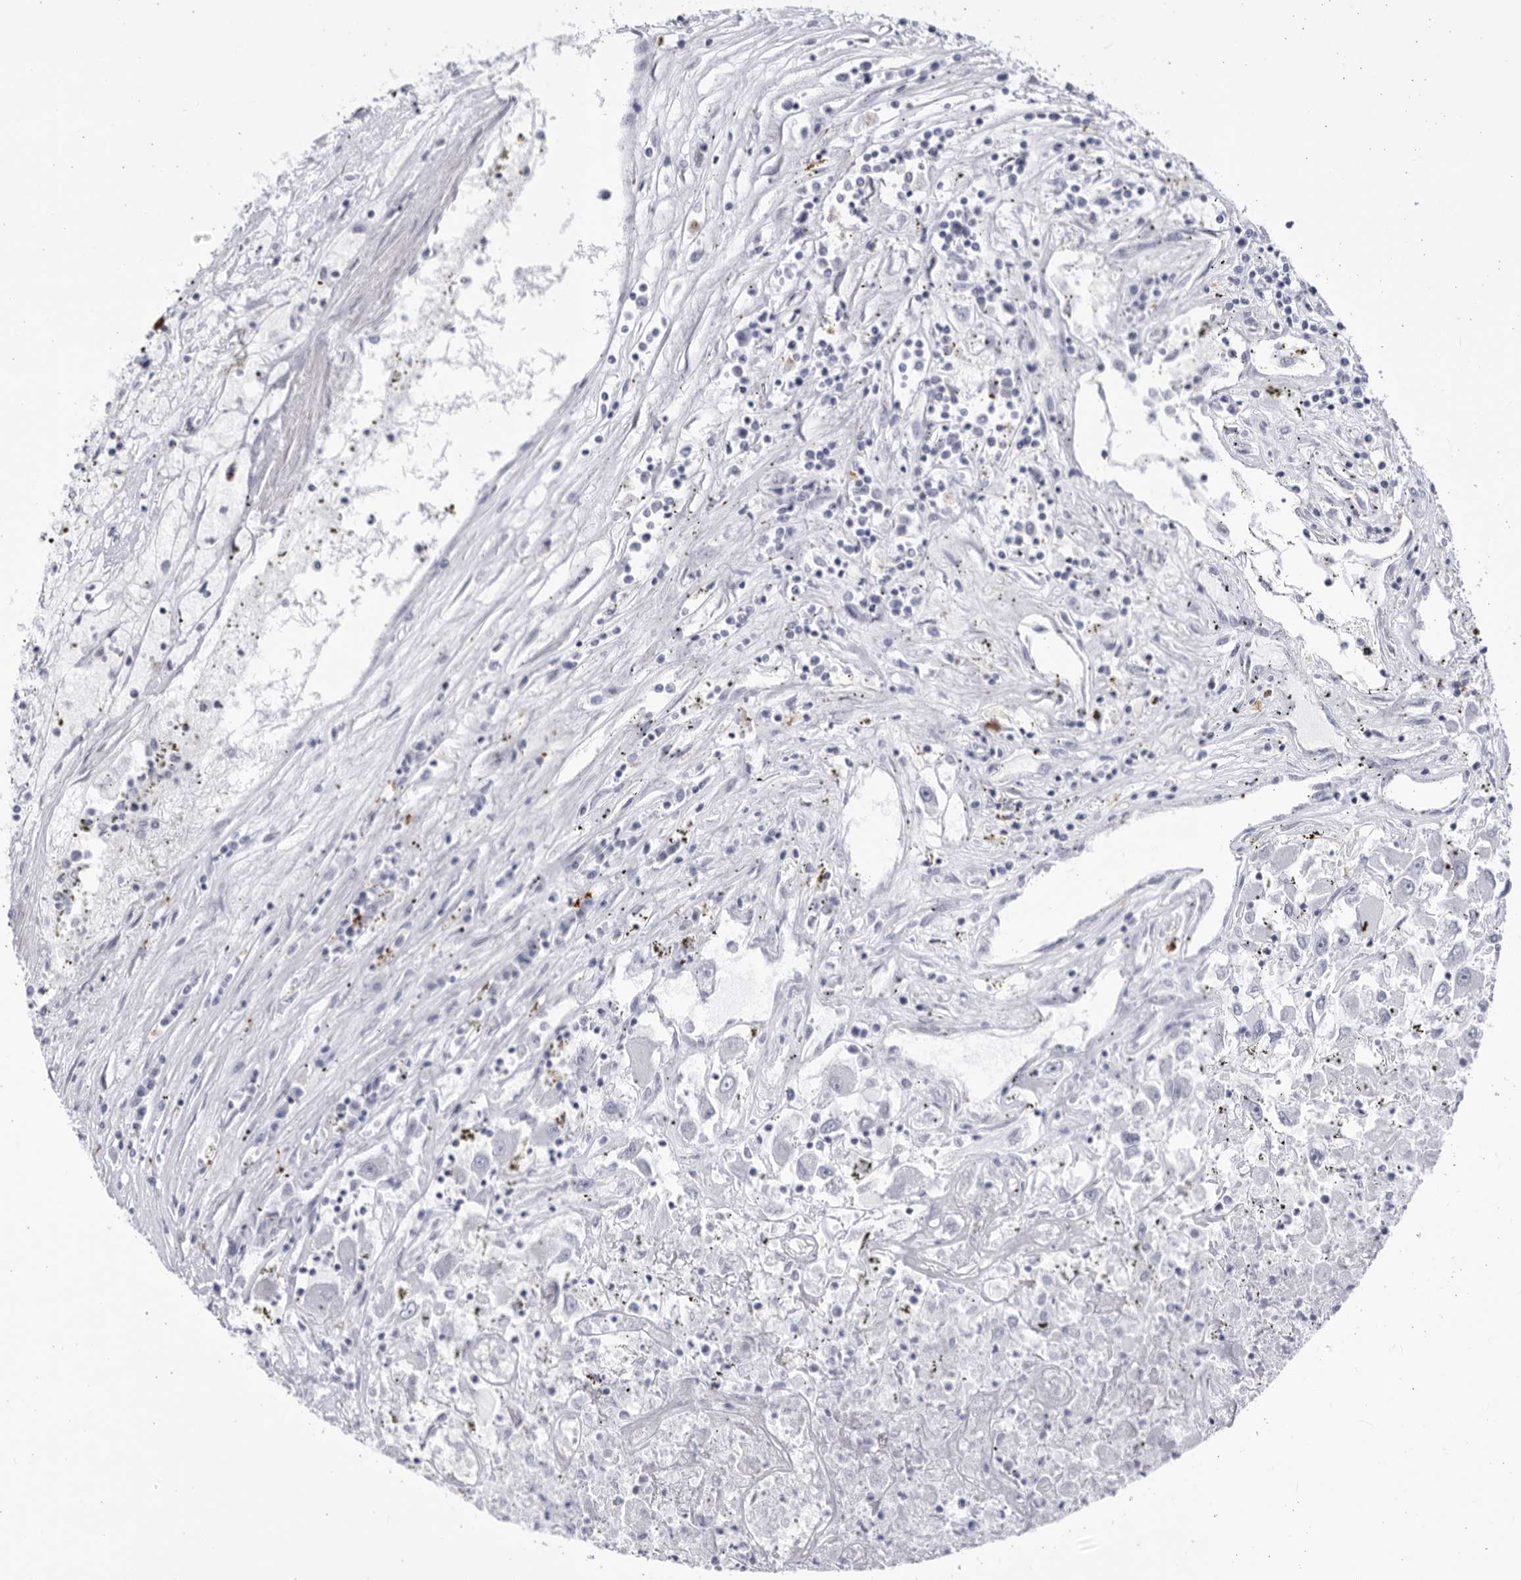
{"staining": {"intensity": "negative", "quantity": "none", "location": "none"}, "tissue": "renal cancer", "cell_type": "Tumor cells", "image_type": "cancer", "snomed": [{"axis": "morphology", "description": "Adenocarcinoma, NOS"}, {"axis": "topography", "description": "Kidney"}], "caption": "High power microscopy photomicrograph of an IHC histopathology image of renal cancer, revealing no significant staining in tumor cells.", "gene": "CCDC181", "patient": {"sex": "female", "age": 52}}